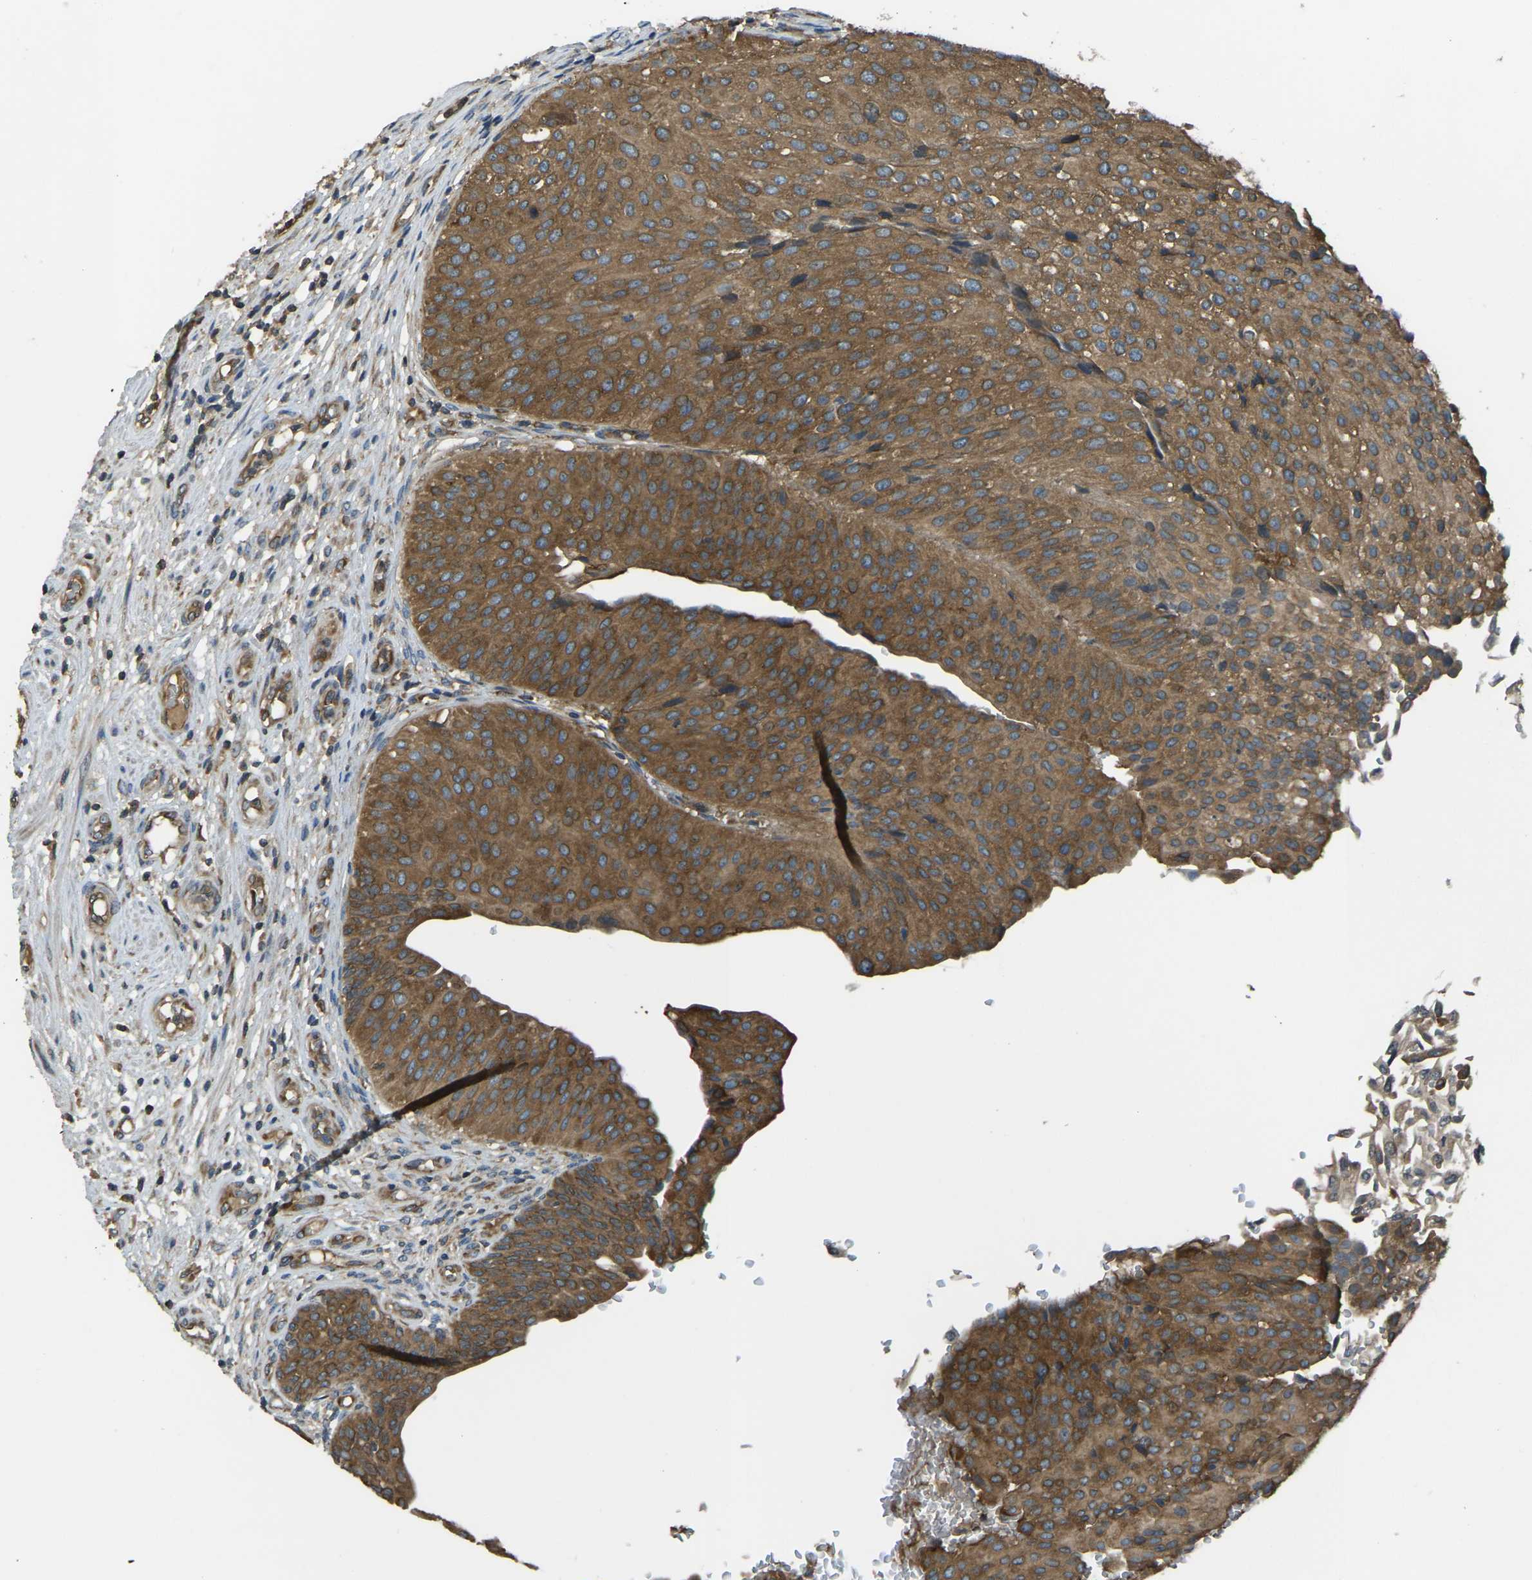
{"staining": {"intensity": "moderate", "quantity": ">75%", "location": "cytoplasmic/membranous"}, "tissue": "urothelial cancer", "cell_type": "Tumor cells", "image_type": "cancer", "snomed": [{"axis": "morphology", "description": "Urothelial carcinoma, Low grade"}, {"axis": "topography", "description": "Urinary bladder"}], "caption": "Tumor cells demonstrate moderate cytoplasmic/membranous staining in about >75% of cells in urothelial cancer.", "gene": "AIMP1", "patient": {"sex": "male", "age": 67}}